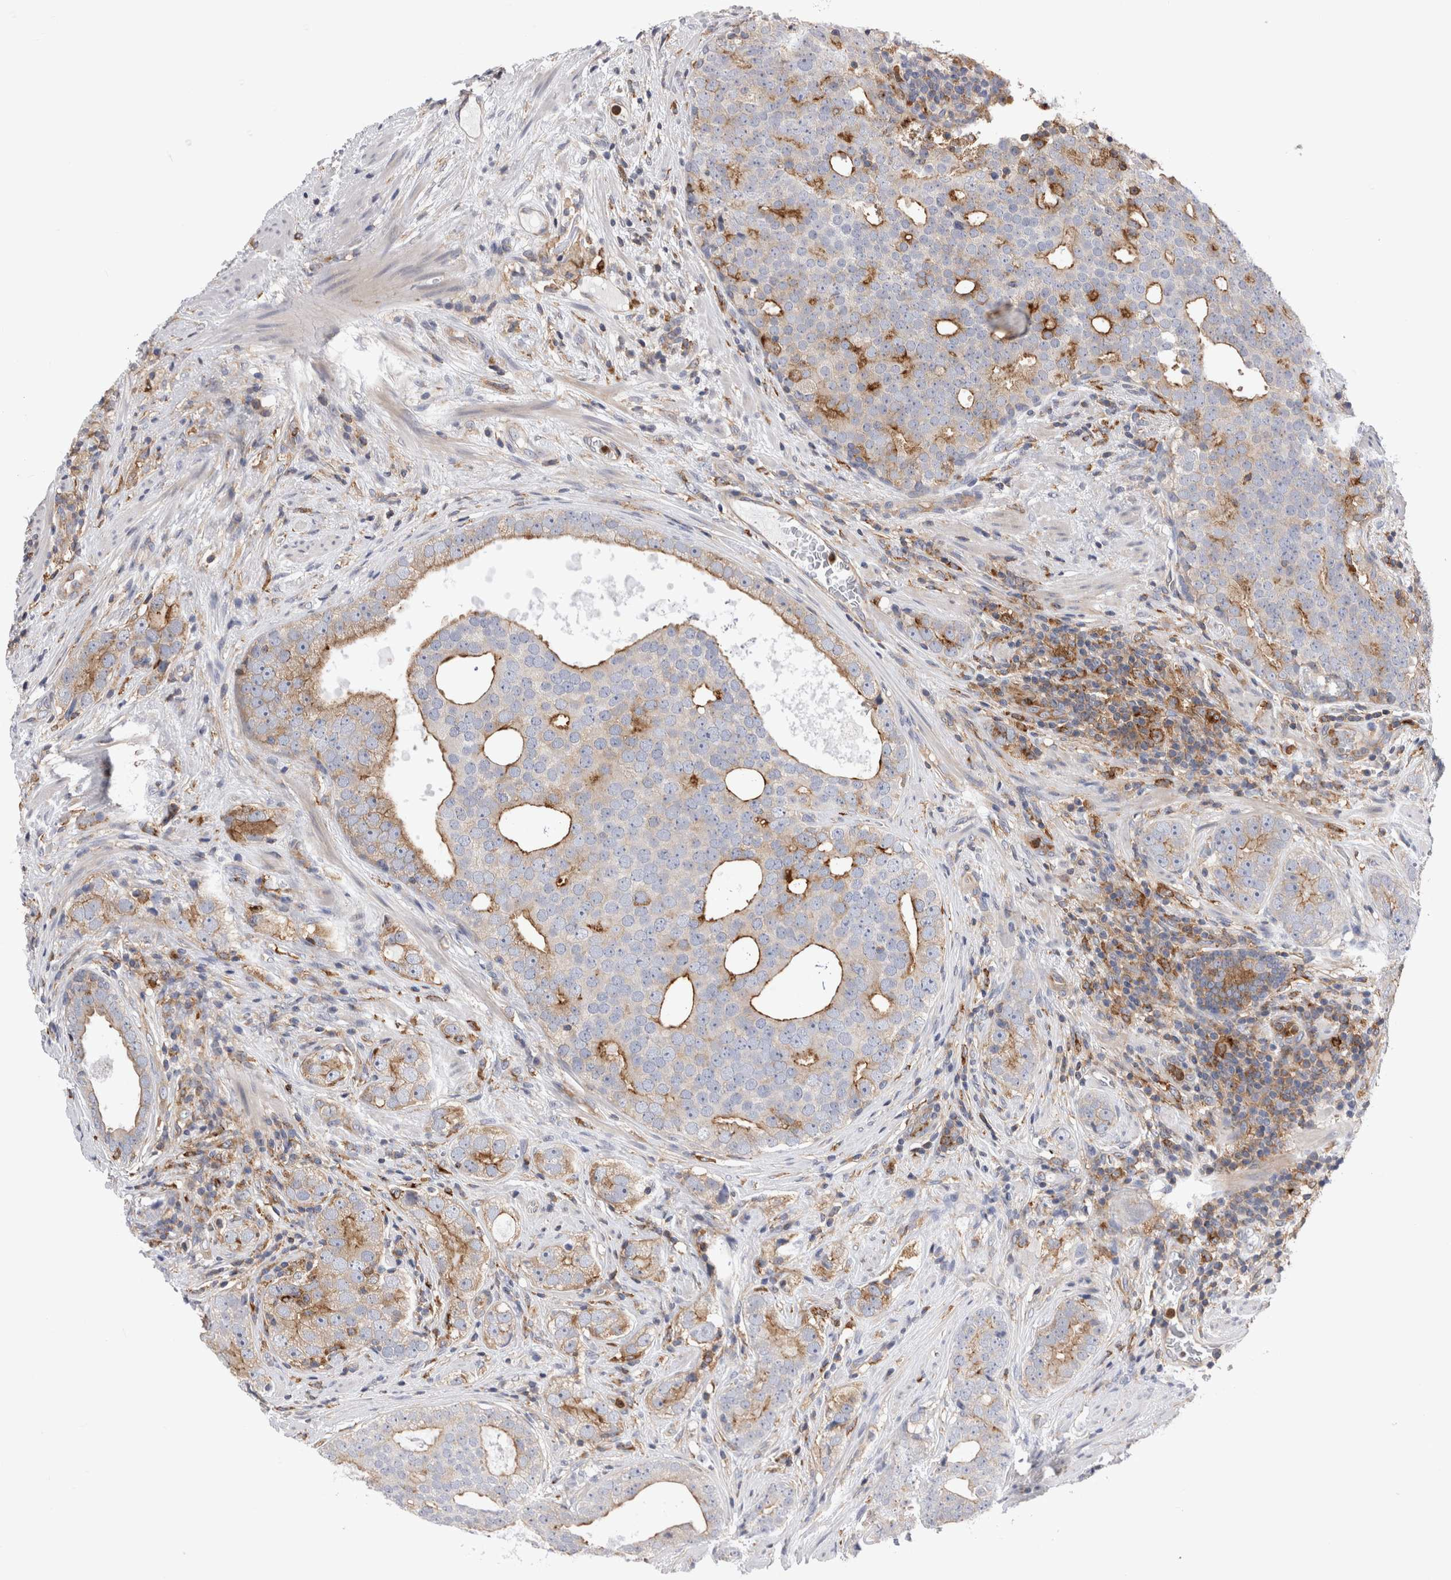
{"staining": {"intensity": "moderate", "quantity": "25%-75%", "location": "cytoplasmic/membranous"}, "tissue": "prostate cancer", "cell_type": "Tumor cells", "image_type": "cancer", "snomed": [{"axis": "morphology", "description": "Adenocarcinoma, High grade"}, {"axis": "topography", "description": "Prostate"}], "caption": "High-grade adenocarcinoma (prostate) stained for a protein displays moderate cytoplasmic/membranous positivity in tumor cells. Using DAB (brown) and hematoxylin (blue) stains, captured at high magnification using brightfield microscopy.", "gene": "RAB11FIP1", "patient": {"sex": "male", "age": 56}}